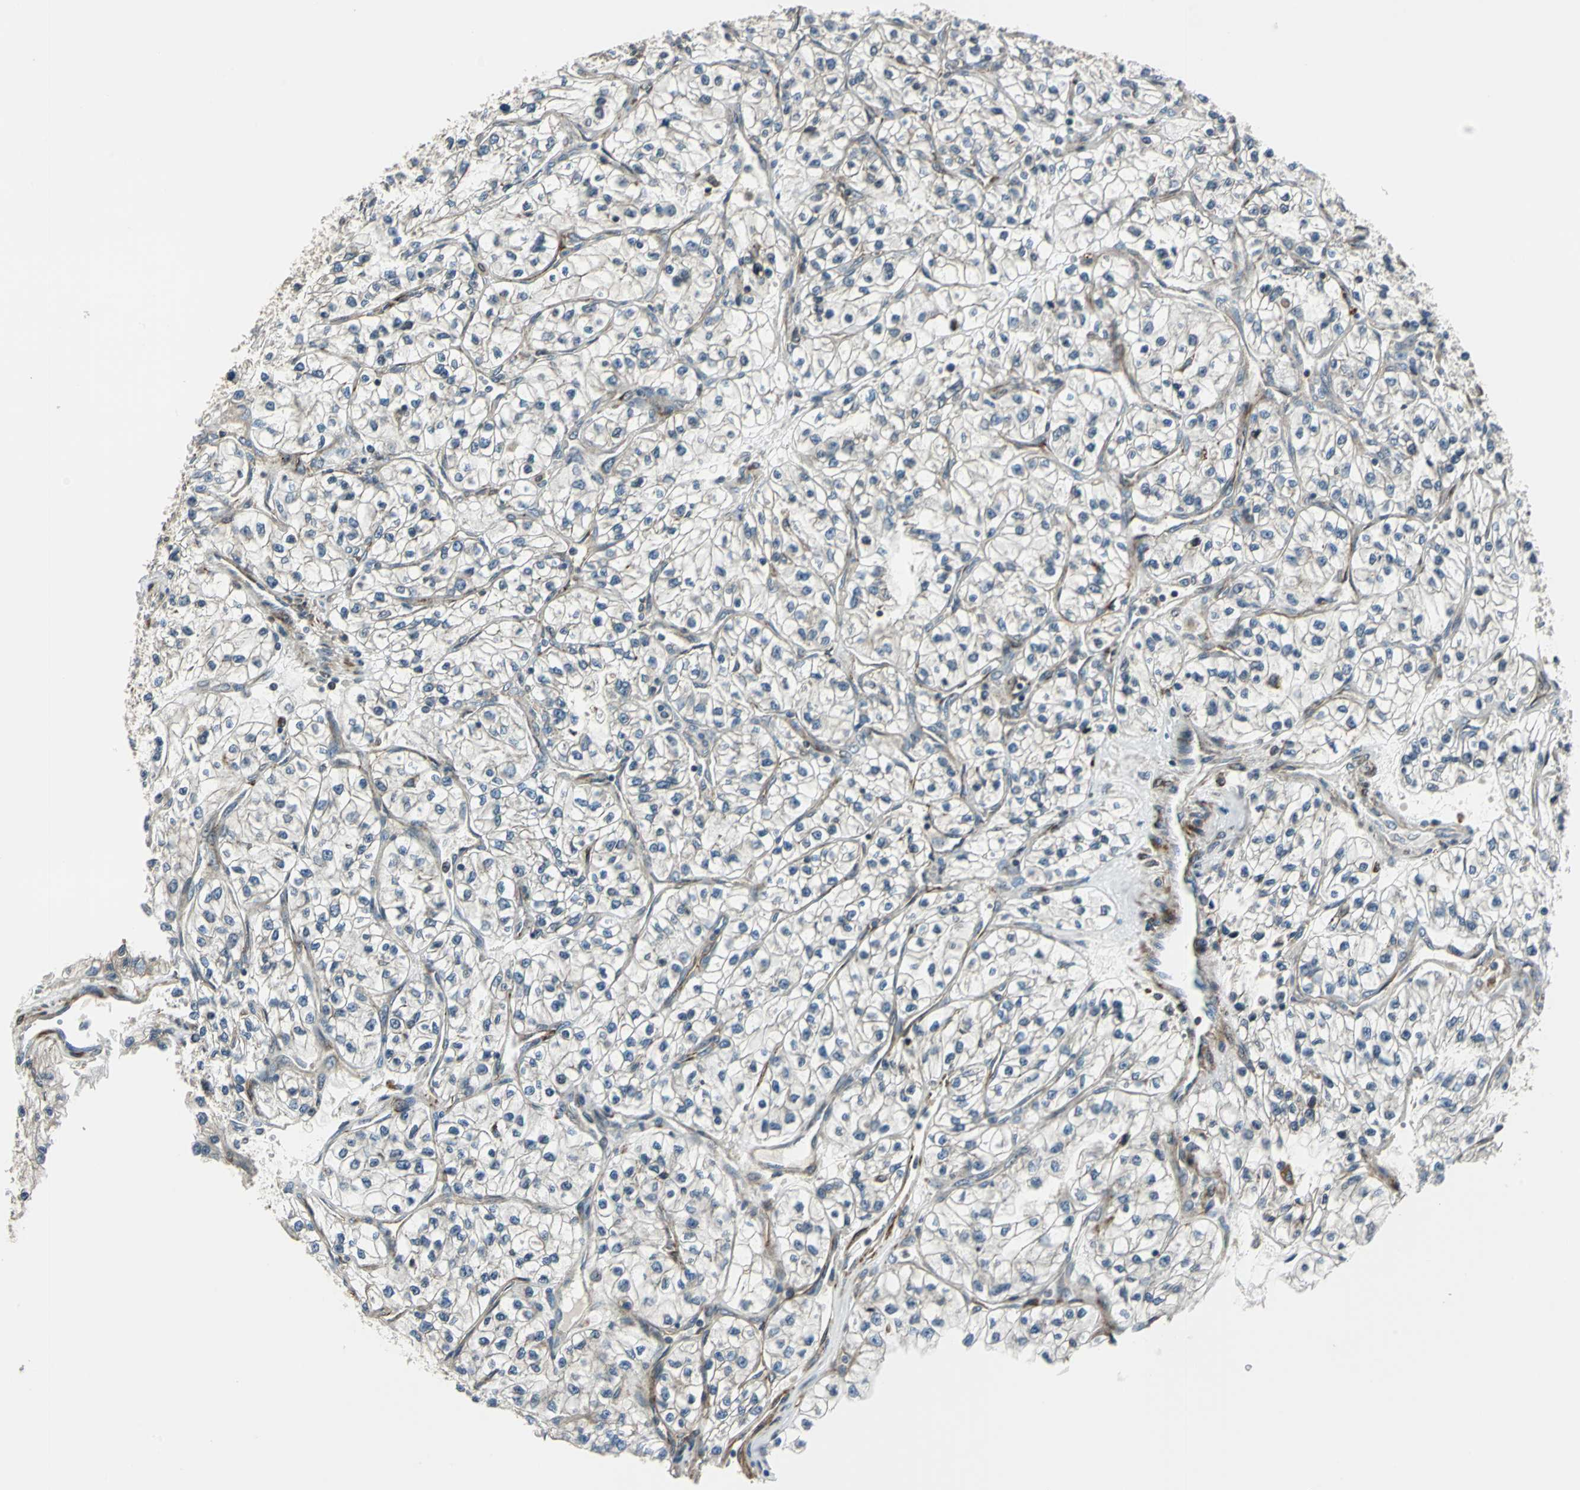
{"staining": {"intensity": "negative", "quantity": "none", "location": "none"}, "tissue": "renal cancer", "cell_type": "Tumor cells", "image_type": "cancer", "snomed": [{"axis": "morphology", "description": "Adenocarcinoma, NOS"}, {"axis": "topography", "description": "Kidney"}], "caption": "Adenocarcinoma (renal) was stained to show a protein in brown. There is no significant staining in tumor cells.", "gene": "HTATIP2", "patient": {"sex": "female", "age": 57}}